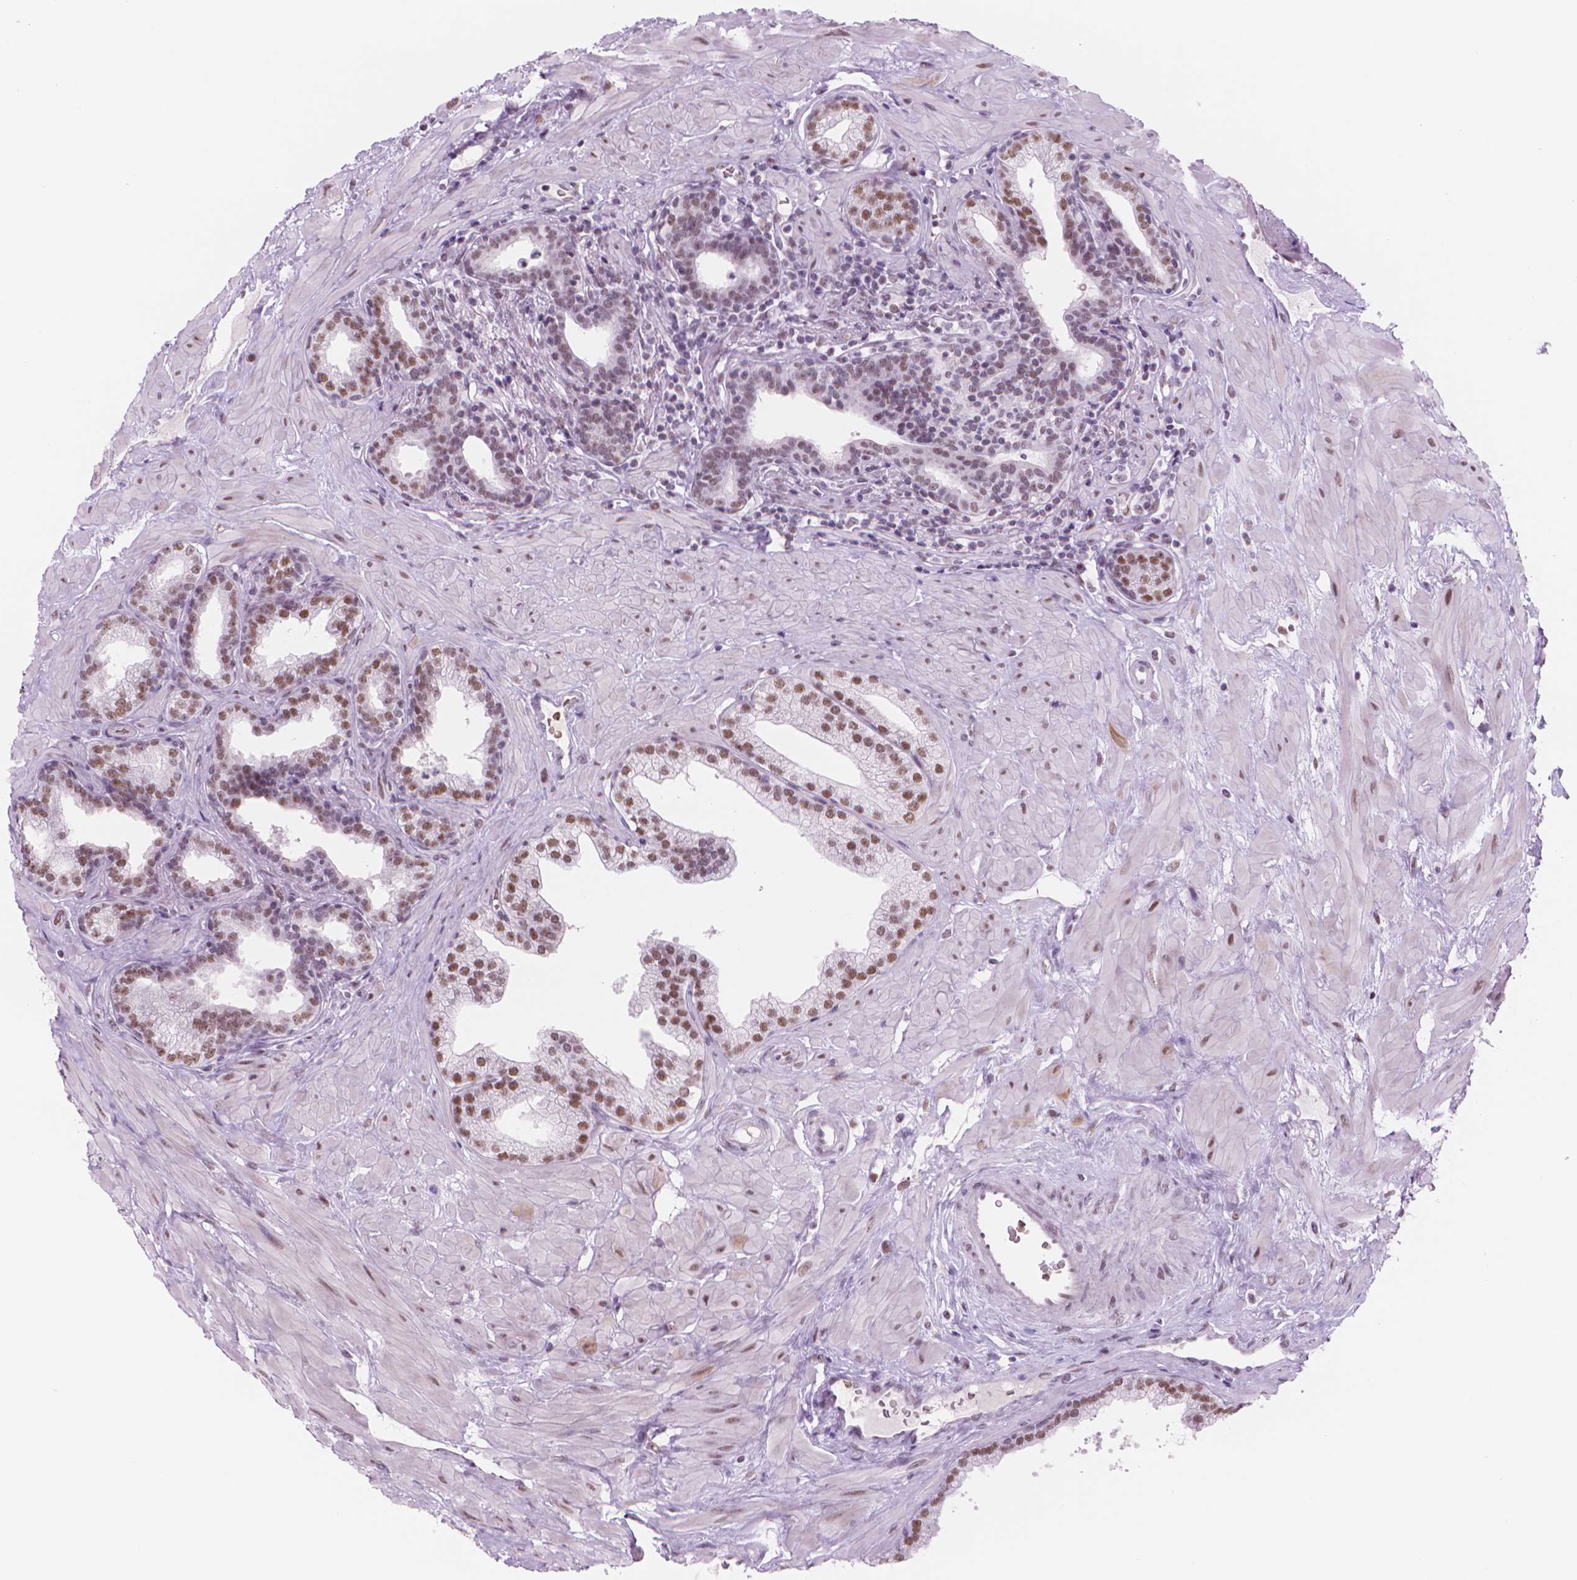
{"staining": {"intensity": "moderate", "quantity": "25%-75%", "location": "nuclear"}, "tissue": "prostate", "cell_type": "Glandular cells", "image_type": "normal", "snomed": [{"axis": "morphology", "description": "Normal tissue, NOS"}, {"axis": "topography", "description": "Prostate"}], "caption": "This photomicrograph demonstrates normal prostate stained with IHC to label a protein in brown. The nuclear of glandular cells show moderate positivity for the protein. Nuclei are counter-stained blue.", "gene": "POLR3D", "patient": {"sex": "male", "age": 37}}